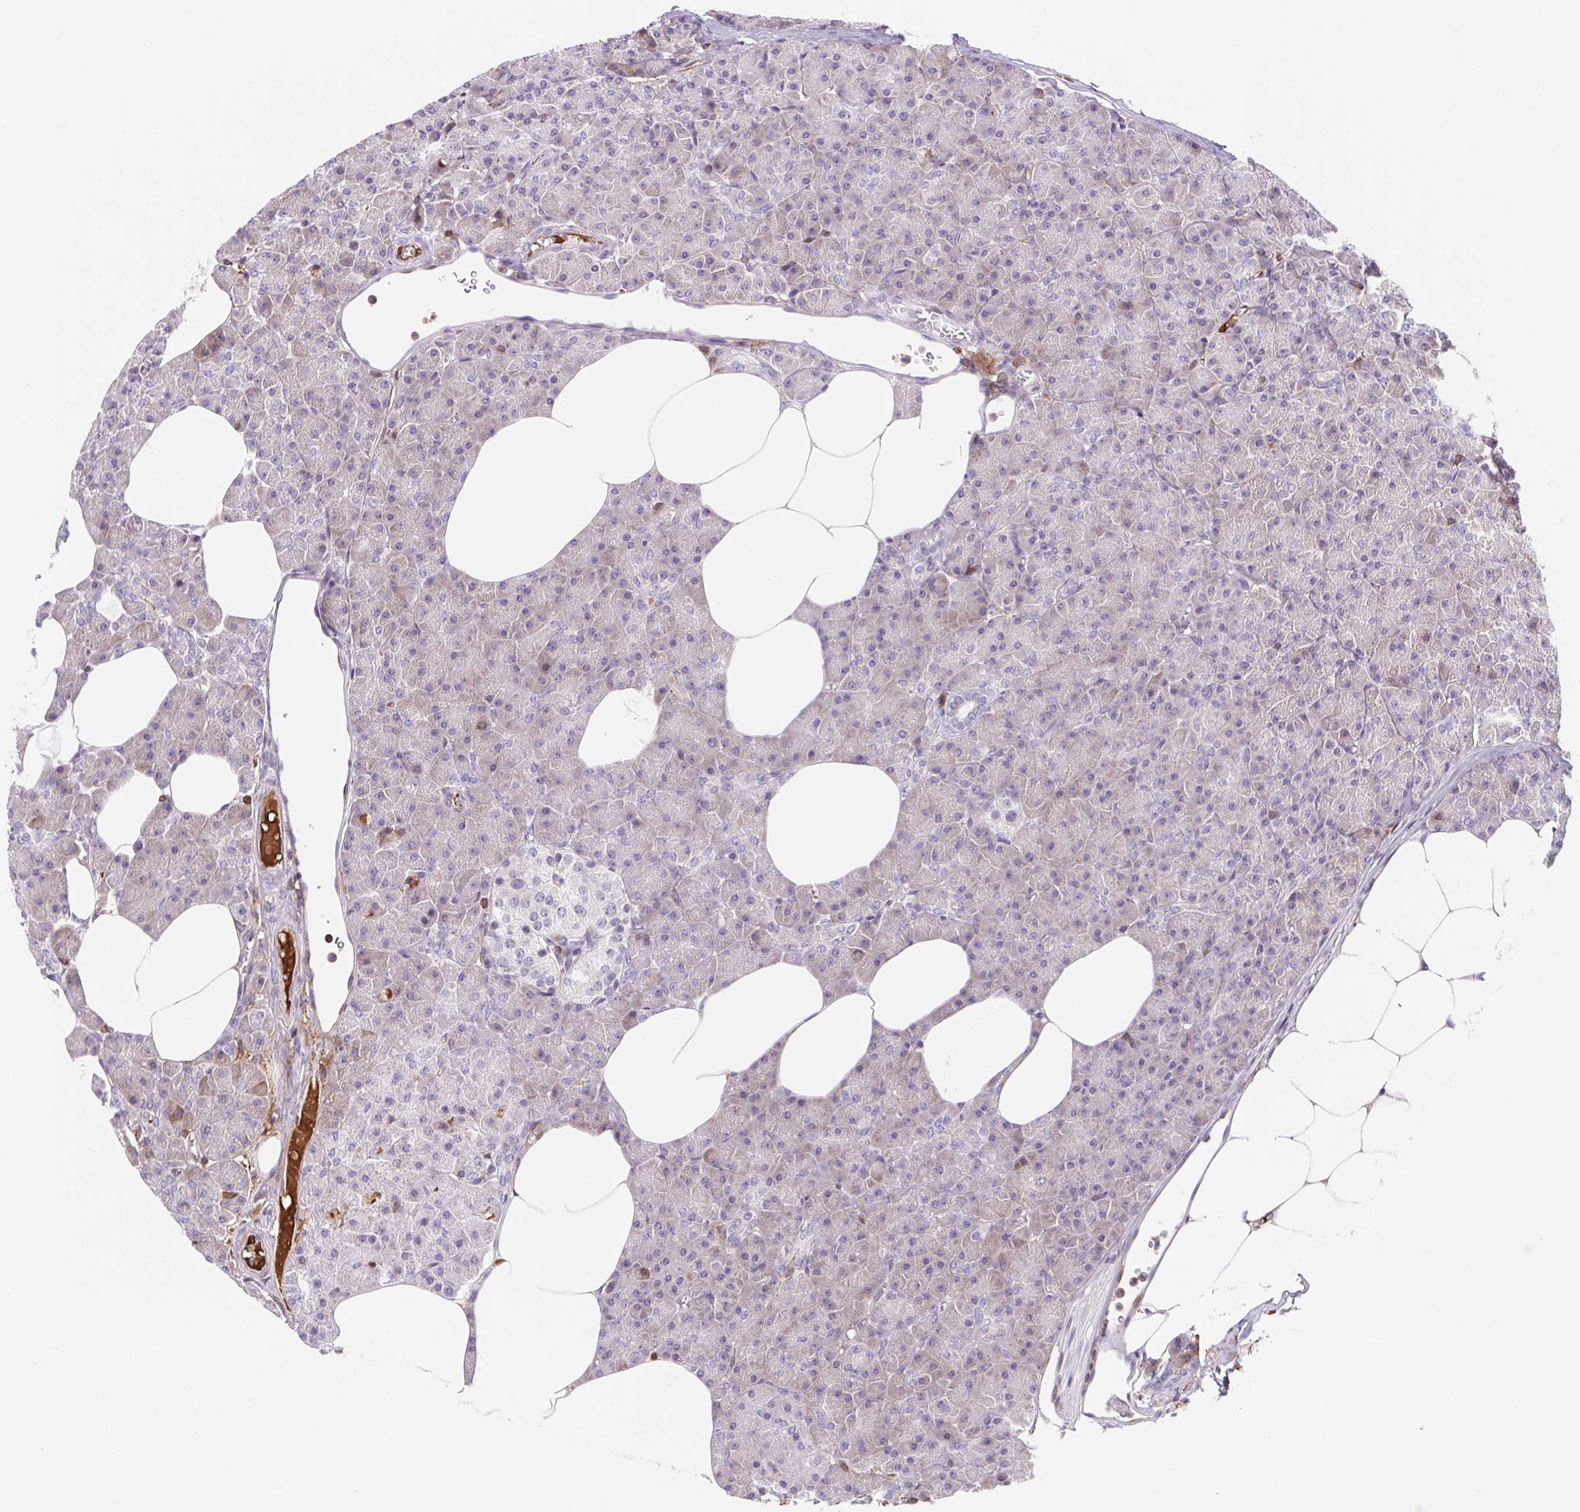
{"staining": {"intensity": "weak", "quantity": "25%-75%", "location": "cytoplasmic/membranous"}, "tissue": "pancreas", "cell_type": "Exocrine glandular cells", "image_type": "normal", "snomed": [{"axis": "morphology", "description": "Normal tissue, NOS"}, {"axis": "topography", "description": "Pancreas"}], "caption": "Pancreas stained with a brown dye reveals weak cytoplasmic/membranous positive positivity in about 25%-75% of exocrine glandular cells.", "gene": "TPRG1", "patient": {"sex": "female", "age": 45}}